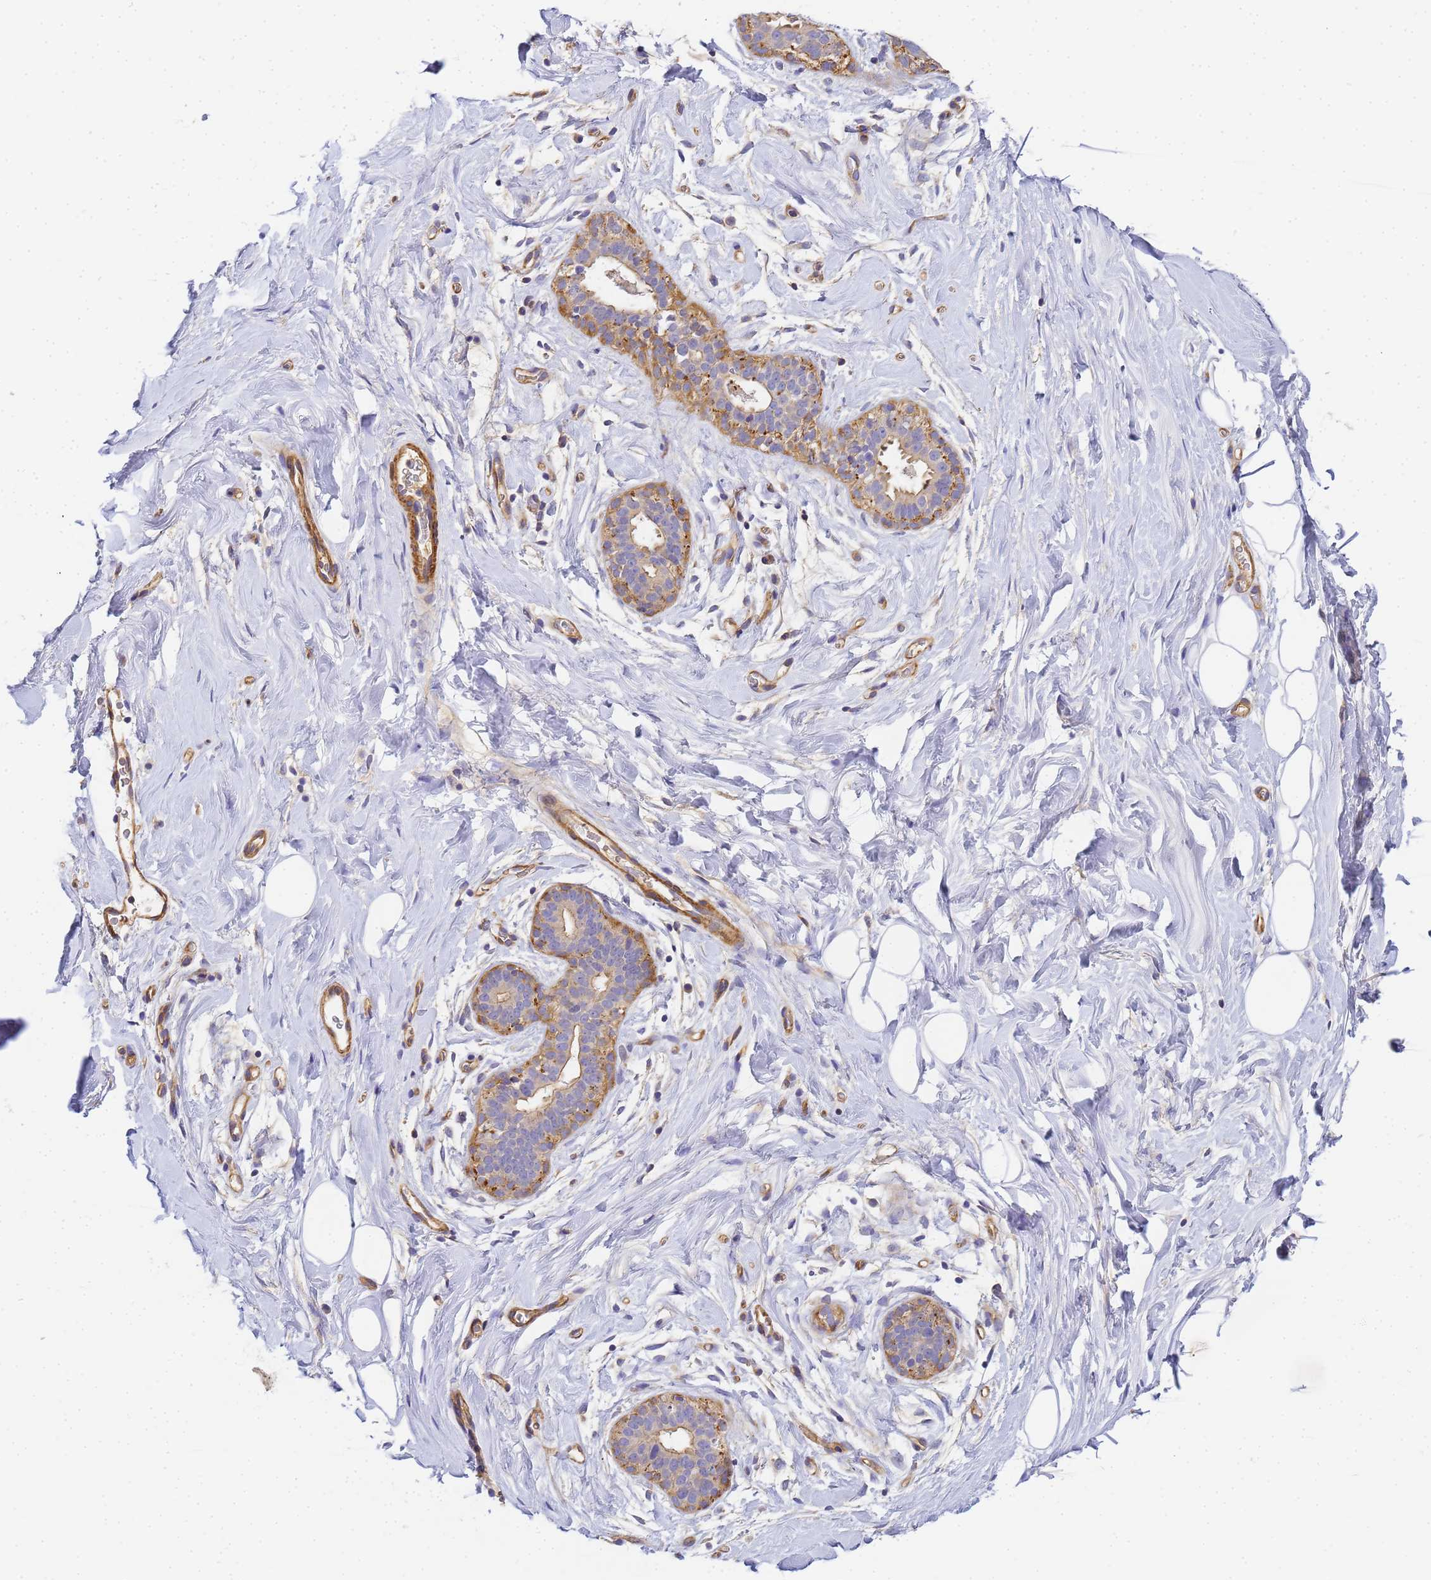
{"staining": {"intensity": "negative", "quantity": "none", "location": "none"}, "tissue": "adipose tissue", "cell_type": "Adipocytes", "image_type": "normal", "snomed": [{"axis": "morphology", "description": "Normal tissue, NOS"}, {"axis": "topography", "description": "Breast"}], "caption": "High power microscopy image of an immunohistochemistry (IHC) micrograph of unremarkable adipose tissue, revealing no significant positivity in adipocytes.", "gene": "MYL10", "patient": {"sex": "female", "age": 26}}